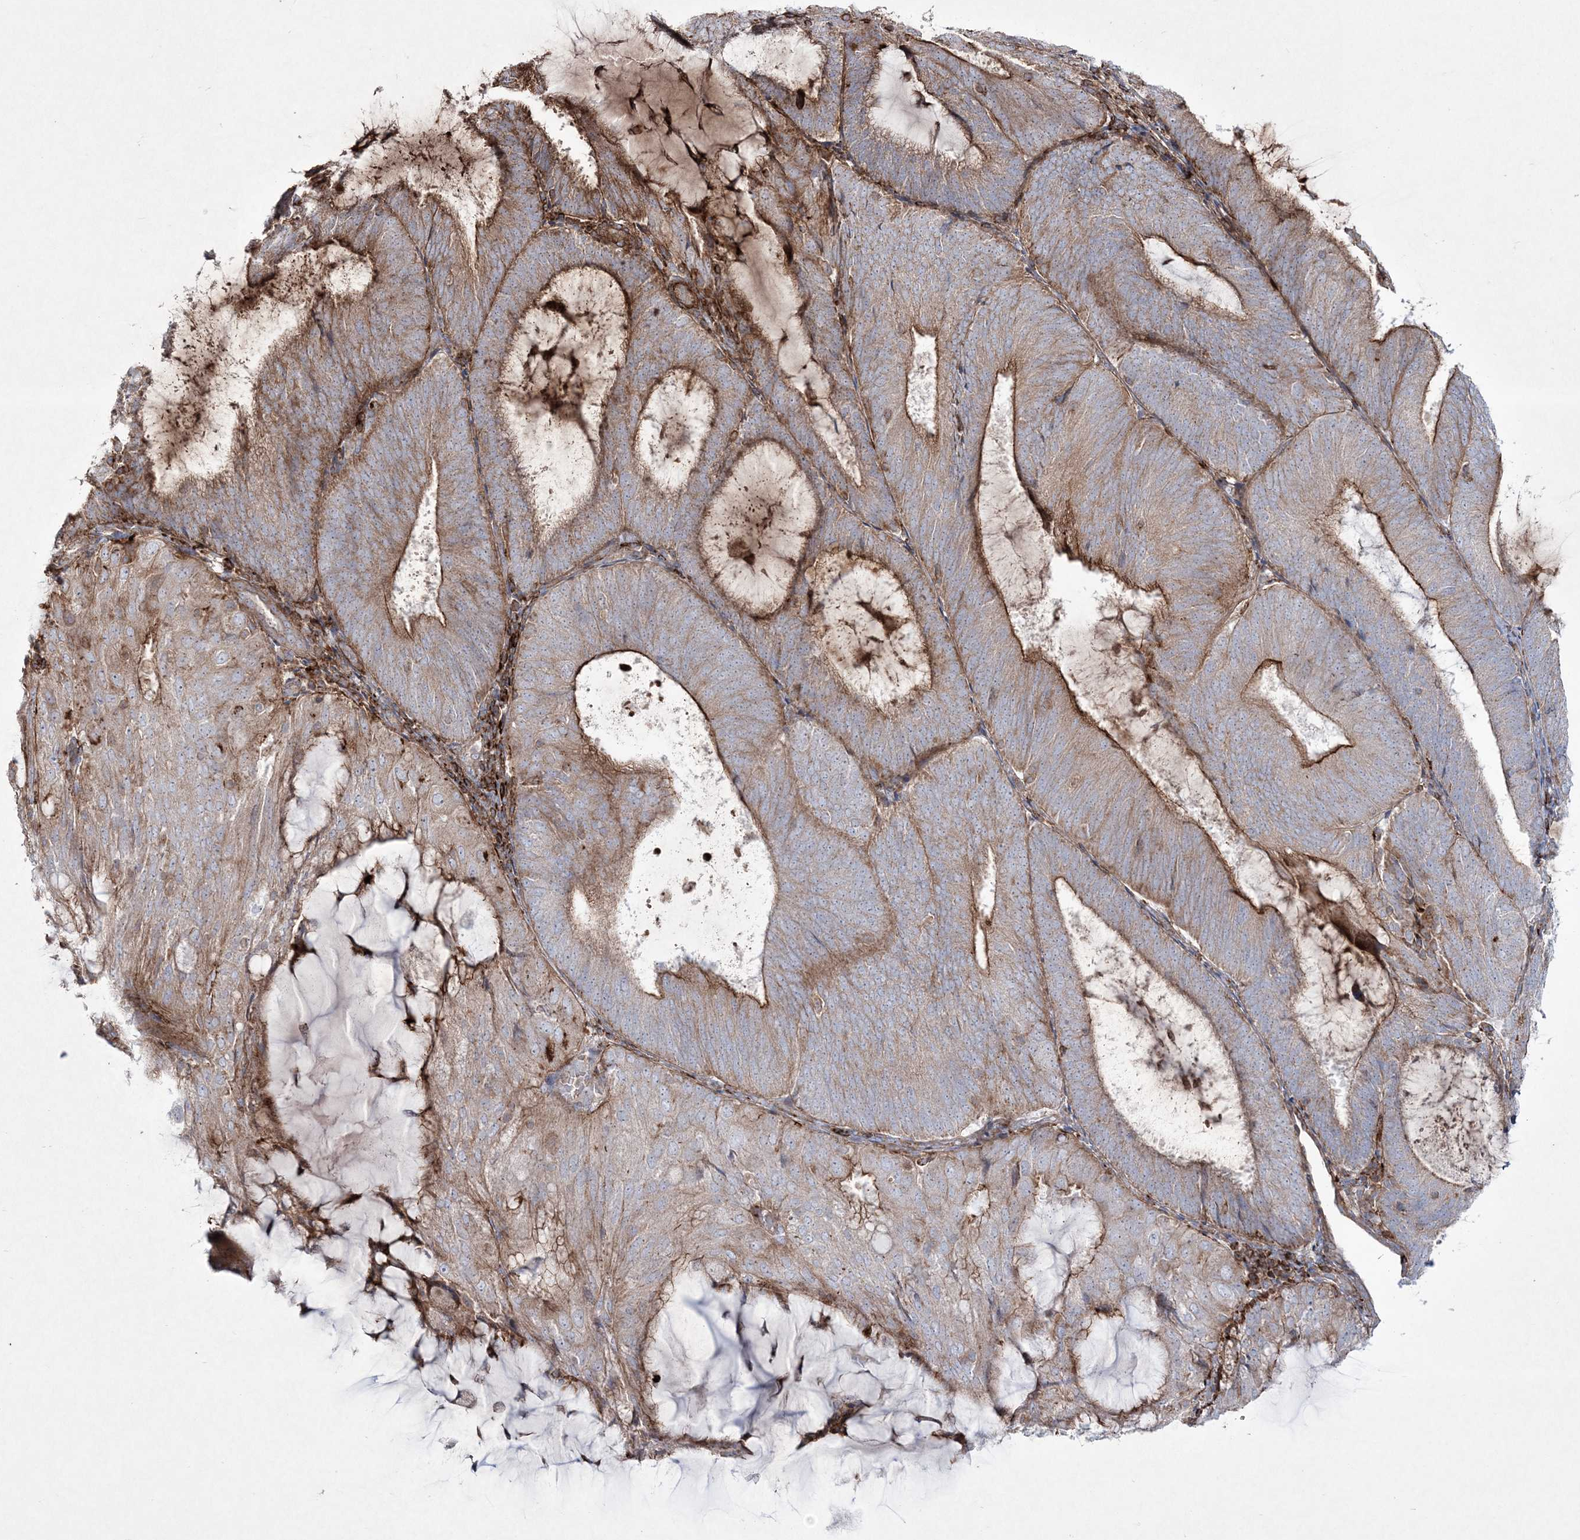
{"staining": {"intensity": "moderate", "quantity": "25%-75%", "location": "cytoplasmic/membranous"}, "tissue": "endometrial cancer", "cell_type": "Tumor cells", "image_type": "cancer", "snomed": [{"axis": "morphology", "description": "Adenocarcinoma, NOS"}, {"axis": "topography", "description": "Endometrium"}], "caption": "Tumor cells show medium levels of moderate cytoplasmic/membranous staining in about 25%-75% of cells in human endometrial cancer.", "gene": "RICTOR", "patient": {"sex": "female", "age": 81}}